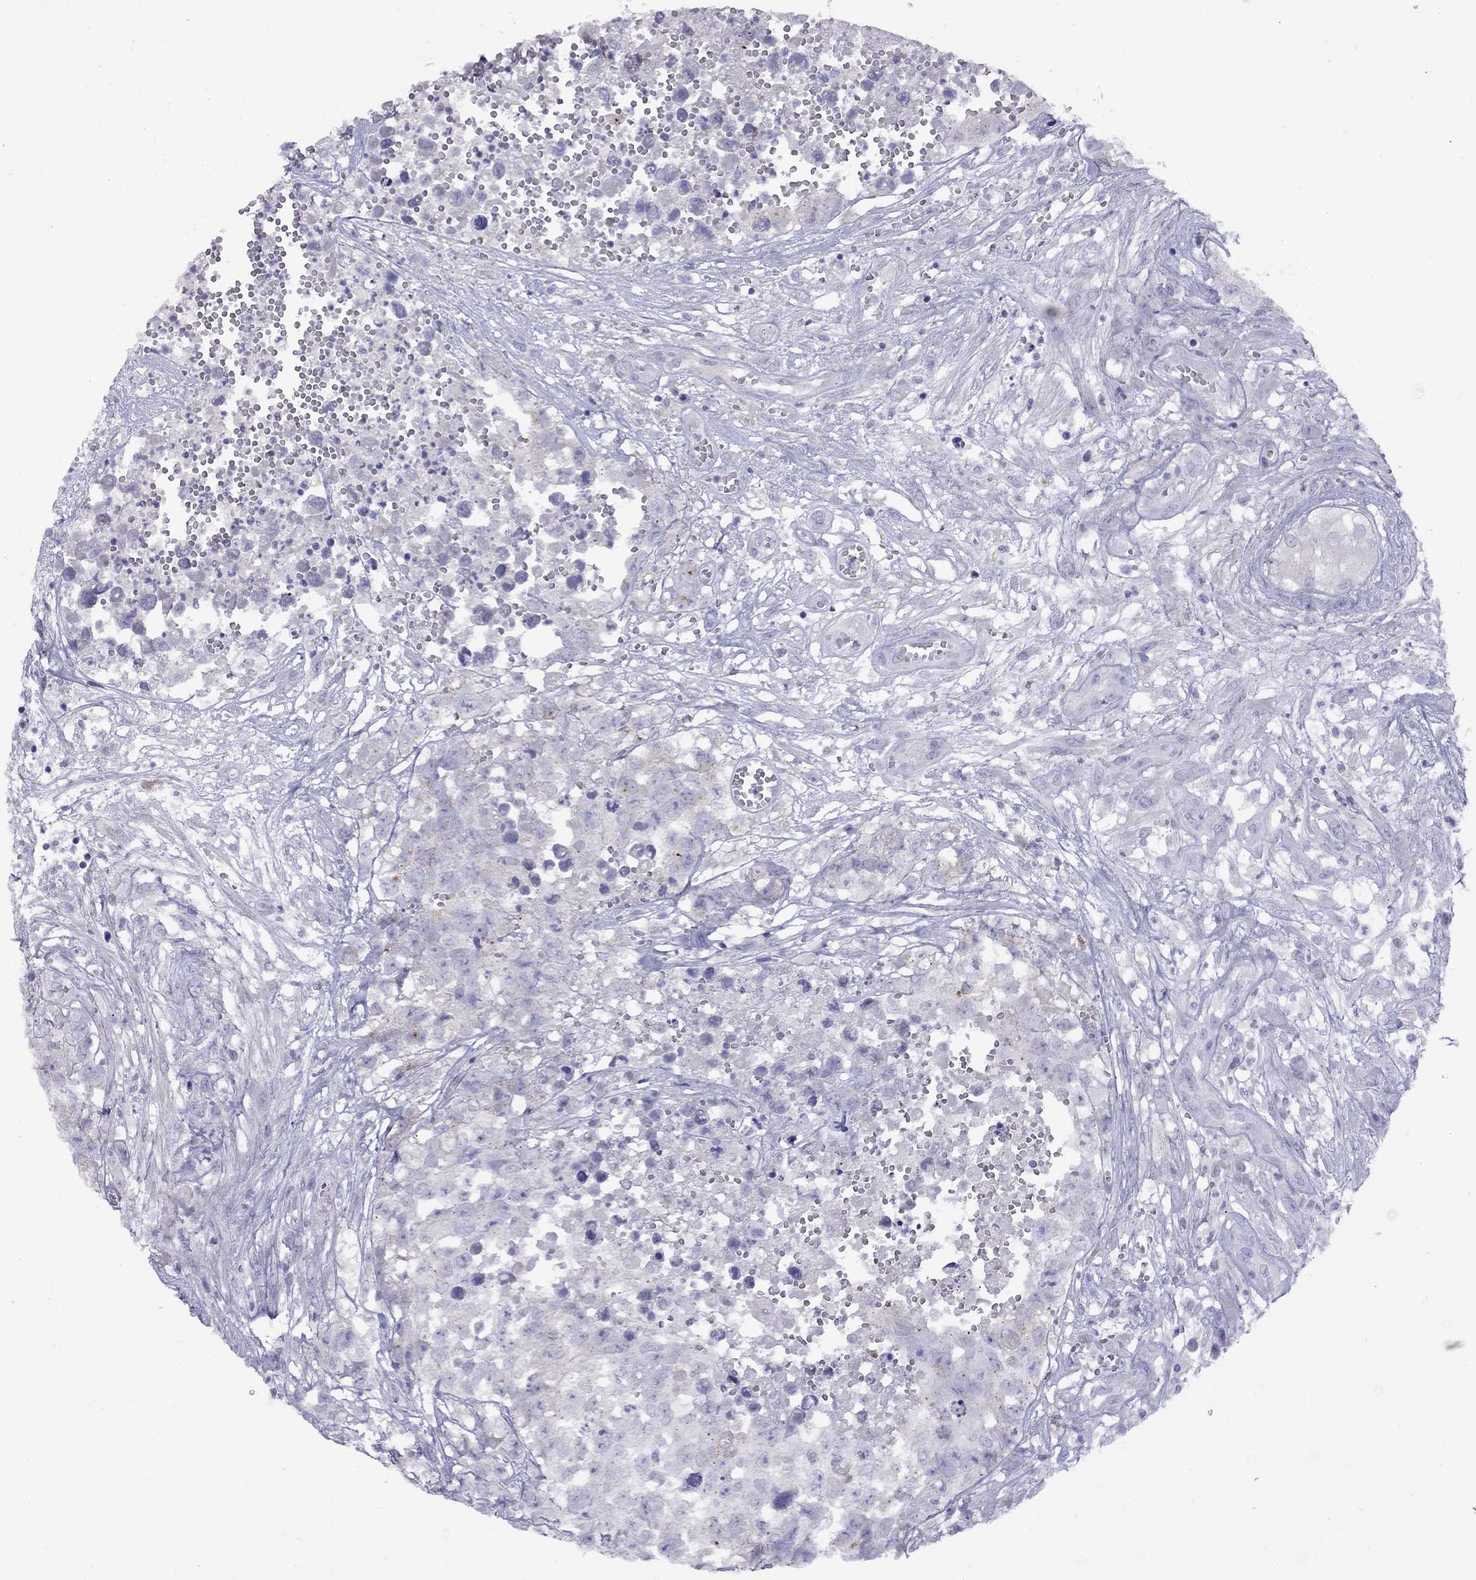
{"staining": {"intensity": "negative", "quantity": "none", "location": "none"}, "tissue": "testis cancer", "cell_type": "Tumor cells", "image_type": "cancer", "snomed": [{"axis": "morphology", "description": "Seminoma, NOS"}, {"axis": "morphology", "description": "Carcinoma, Embryonal, NOS"}, {"axis": "topography", "description": "Testis"}], "caption": "Testis seminoma was stained to show a protein in brown. There is no significant staining in tumor cells.", "gene": "CPNE4", "patient": {"sex": "male", "age": 22}}